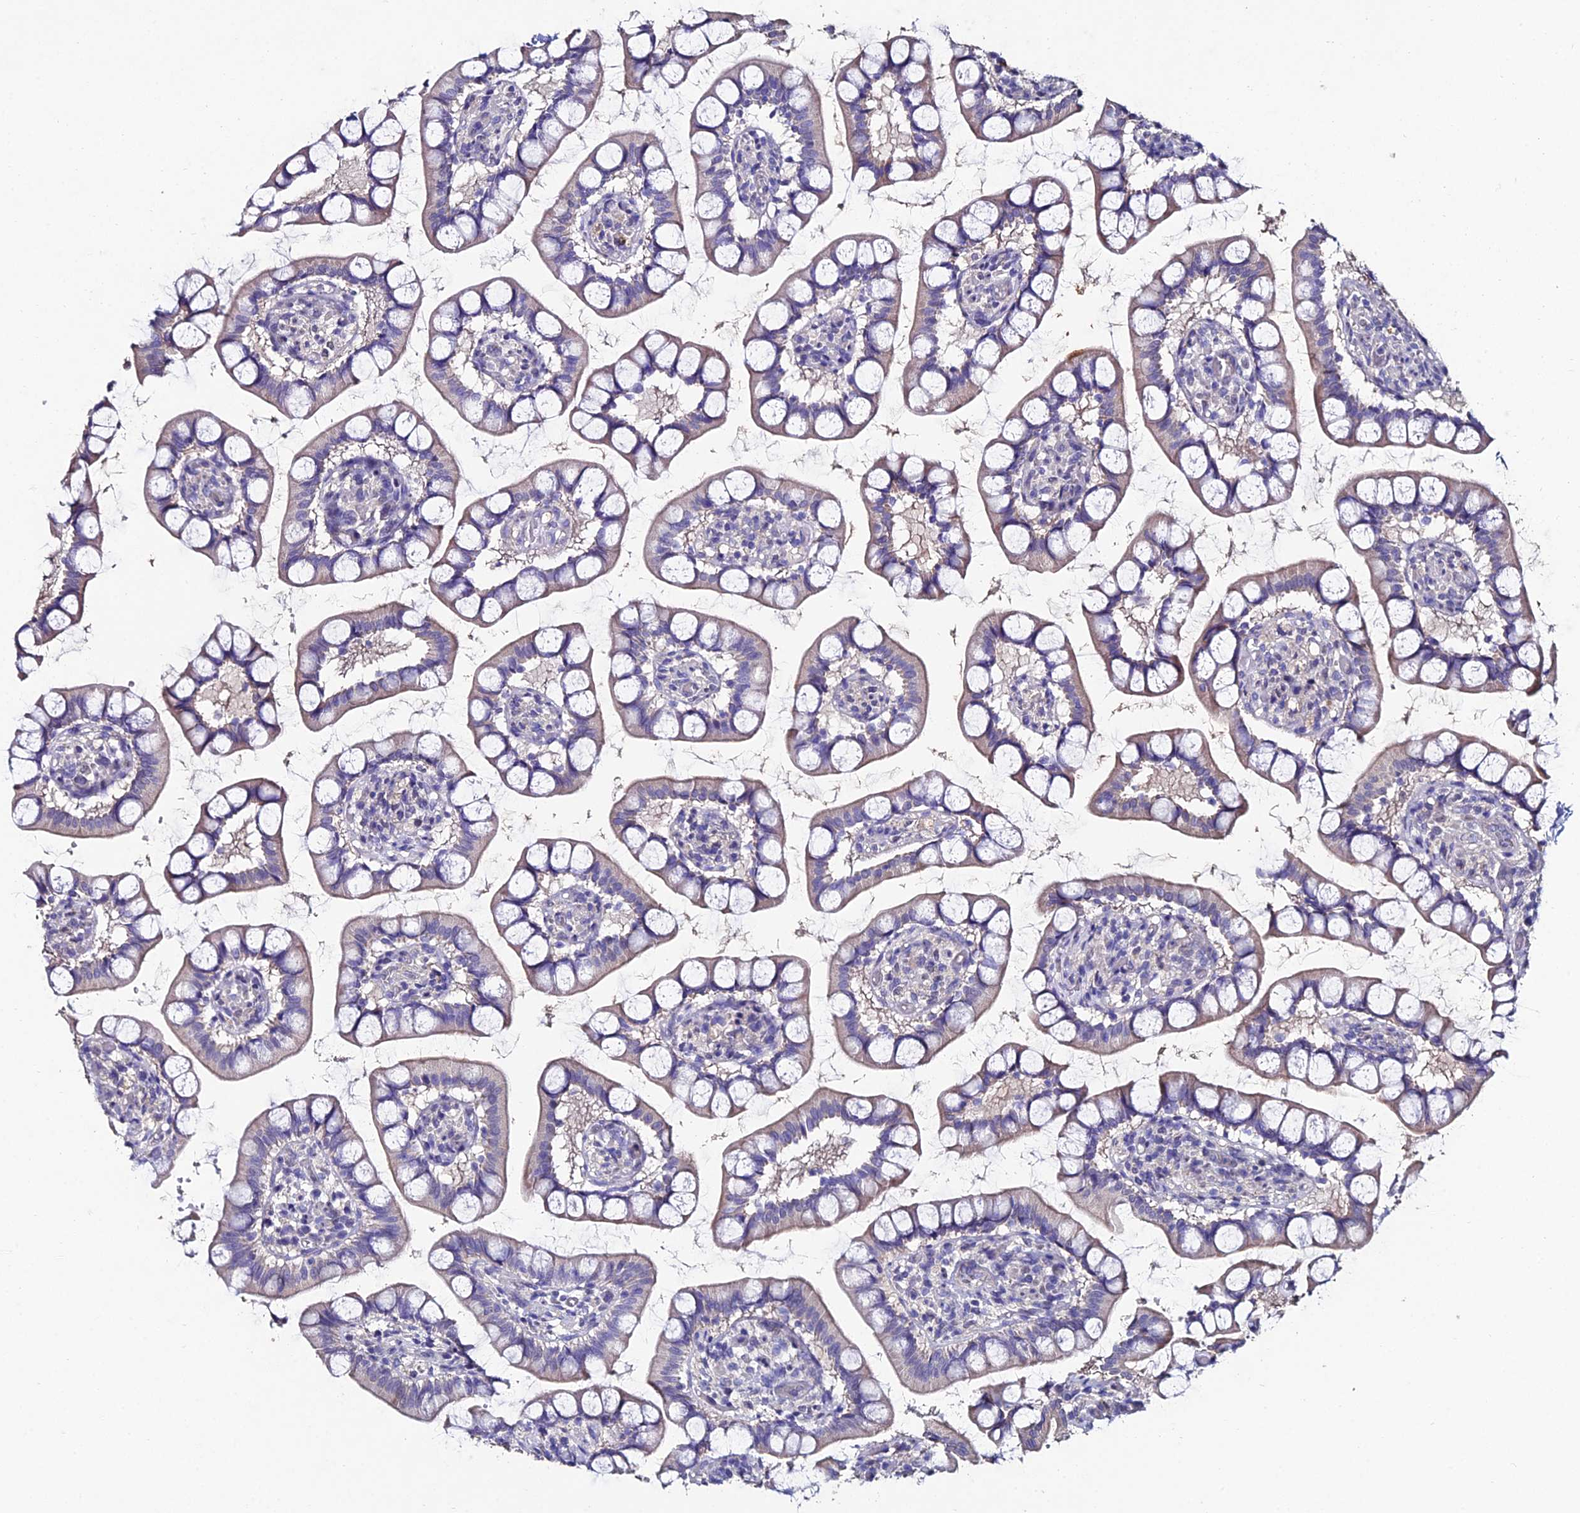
{"staining": {"intensity": "negative", "quantity": "none", "location": "none"}, "tissue": "small intestine", "cell_type": "Glandular cells", "image_type": "normal", "snomed": [{"axis": "morphology", "description": "Normal tissue, NOS"}, {"axis": "topography", "description": "Small intestine"}], "caption": "The photomicrograph exhibits no staining of glandular cells in unremarkable small intestine. (DAB (3,3'-diaminobenzidine) immunohistochemistry (IHC) visualized using brightfield microscopy, high magnification).", "gene": "ESRRG", "patient": {"sex": "male", "age": 52}}